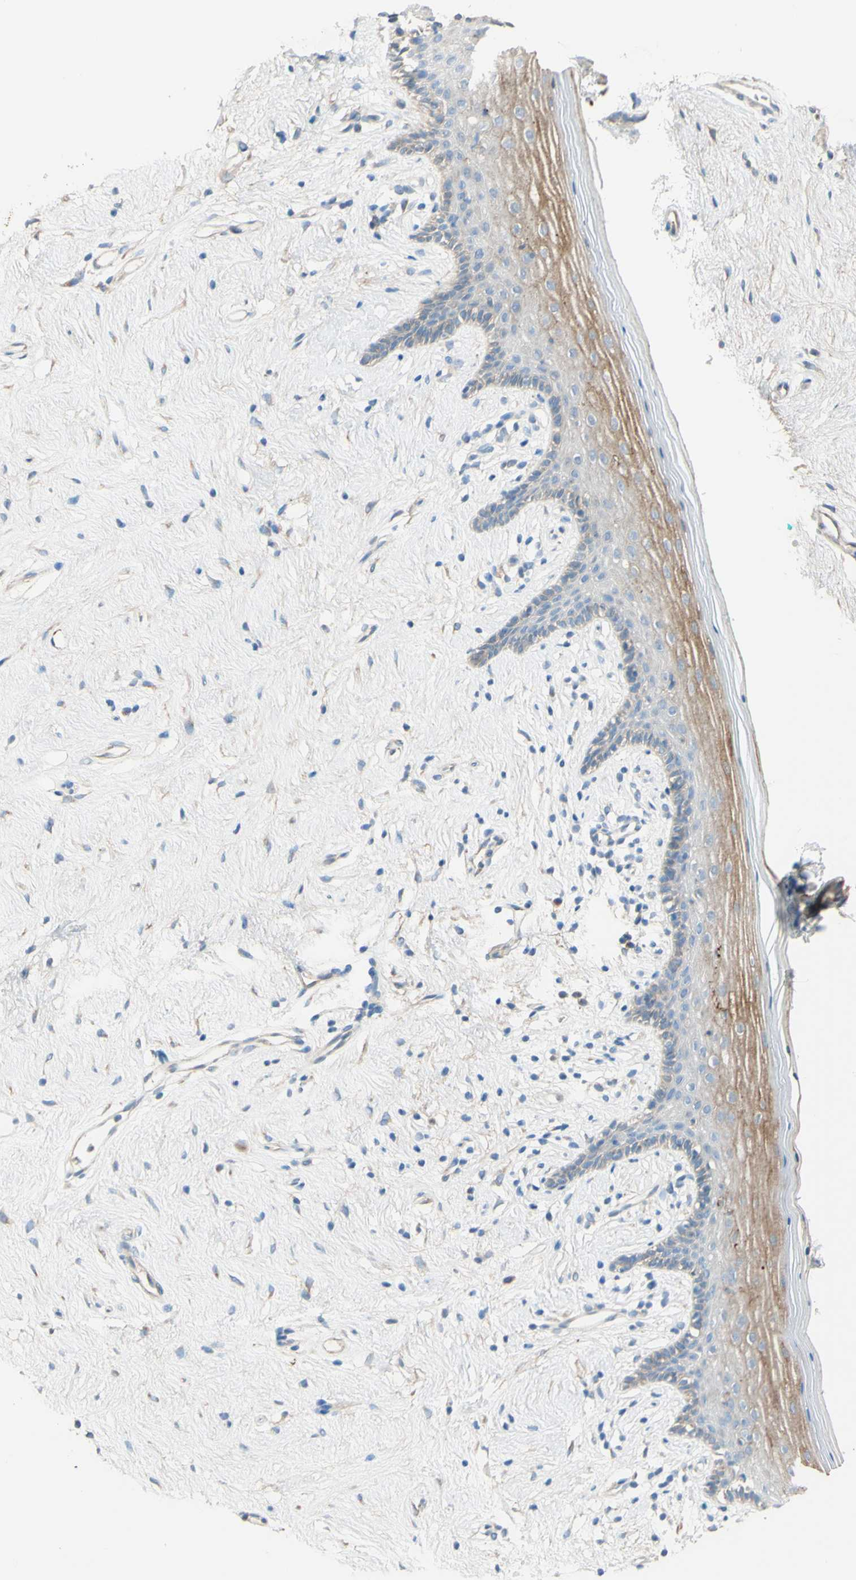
{"staining": {"intensity": "moderate", "quantity": "25%-75%", "location": "cytoplasmic/membranous"}, "tissue": "vagina", "cell_type": "Squamous epithelial cells", "image_type": "normal", "snomed": [{"axis": "morphology", "description": "Normal tissue, NOS"}, {"axis": "topography", "description": "Vagina"}], "caption": "Immunohistochemical staining of unremarkable human vagina reveals moderate cytoplasmic/membranous protein staining in about 25%-75% of squamous epithelial cells. Immunohistochemistry (ihc) stains the protein in brown and the nuclei are stained blue.", "gene": "DKK3", "patient": {"sex": "female", "age": 44}}